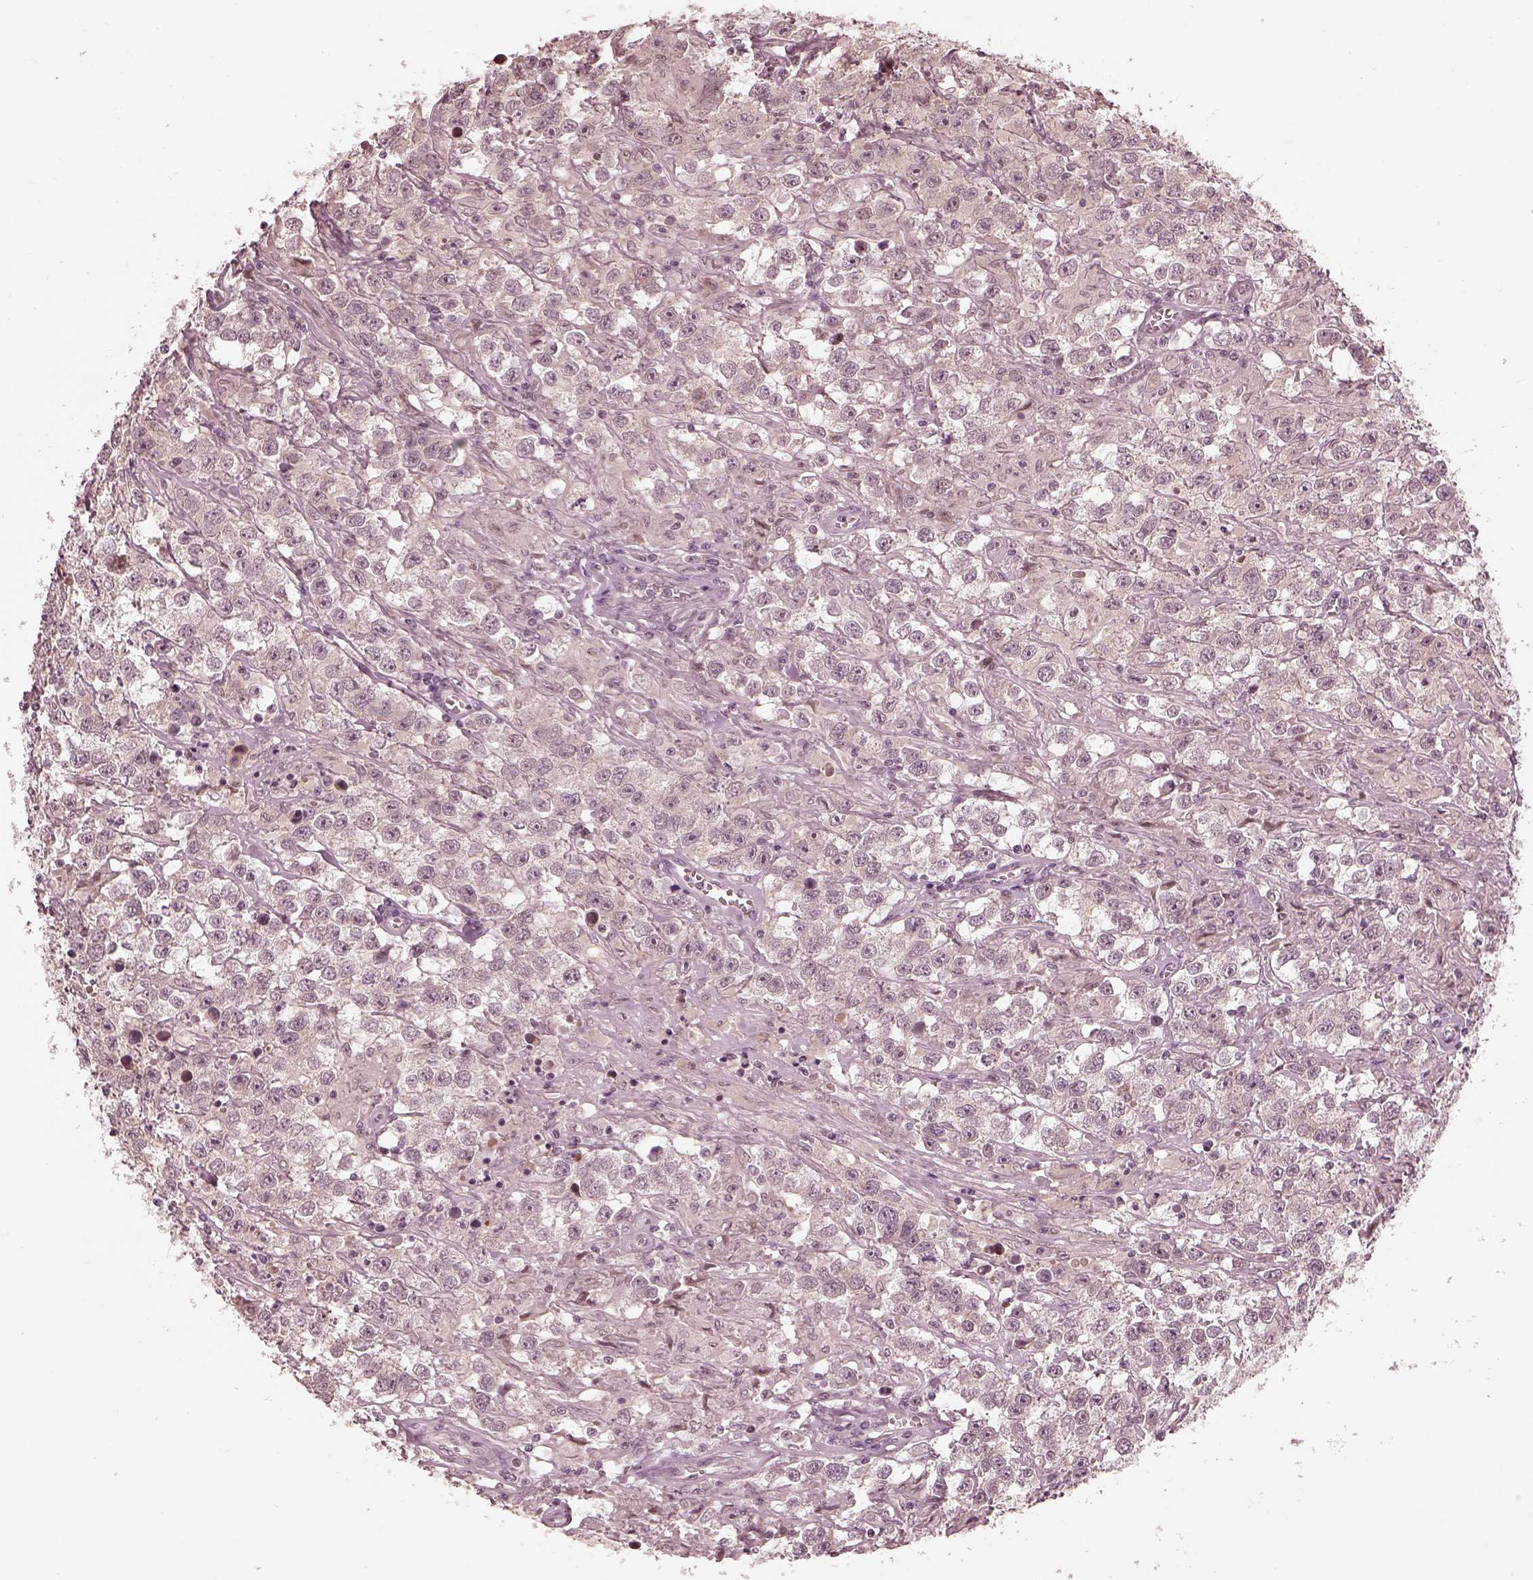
{"staining": {"intensity": "negative", "quantity": "none", "location": "none"}, "tissue": "testis cancer", "cell_type": "Tumor cells", "image_type": "cancer", "snomed": [{"axis": "morphology", "description": "Seminoma, NOS"}, {"axis": "topography", "description": "Testis"}], "caption": "An IHC image of seminoma (testis) is shown. There is no staining in tumor cells of seminoma (testis).", "gene": "IQCG", "patient": {"sex": "male", "age": 43}}